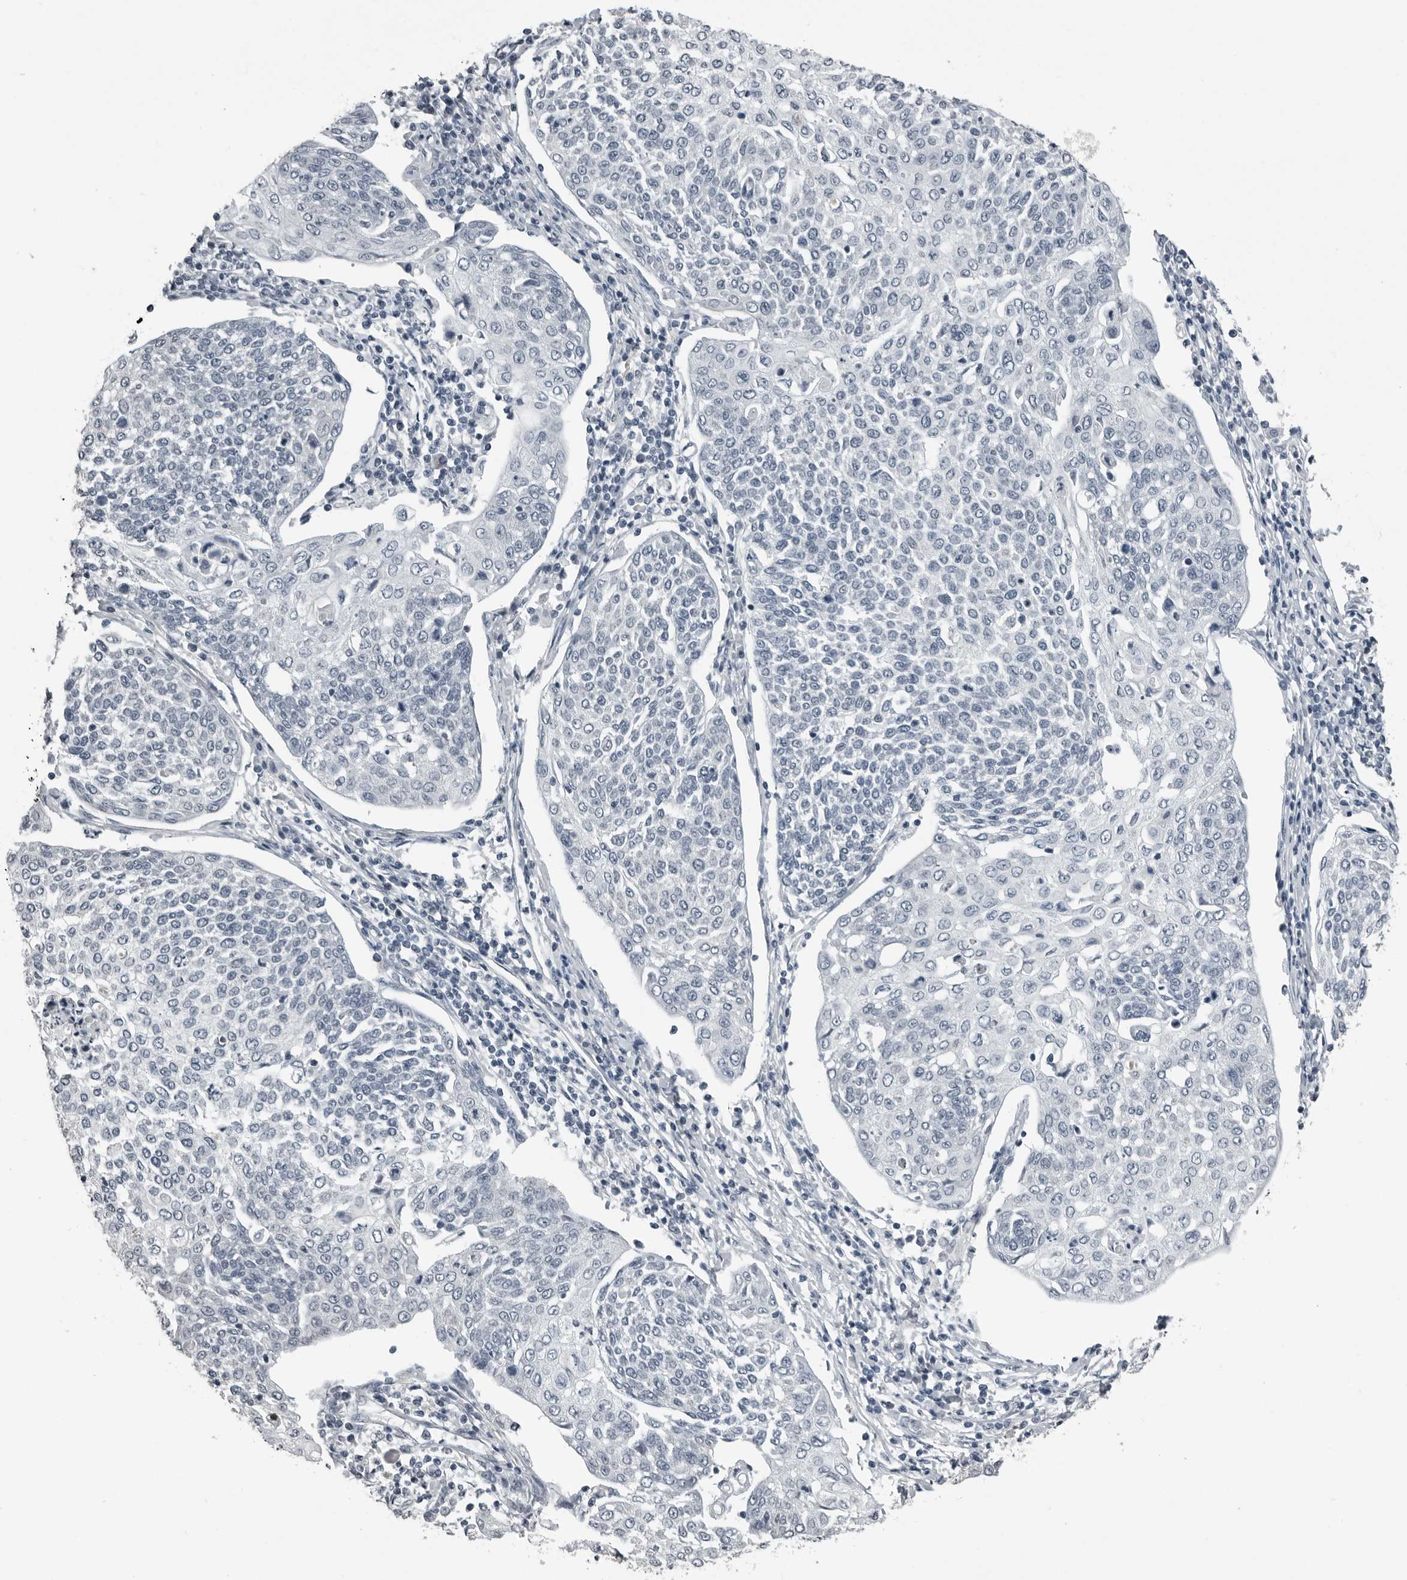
{"staining": {"intensity": "negative", "quantity": "none", "location": "none"}, "tissue": "cervical cancer", "cell_type": "Tumor cells", "image_type": "cancer", "snomed": [{"axis": "morphology", "description": "Squamous cell carcinoma, NOS"}, {"axis": "topography", "description": "Cervix"}], "caption": "Immunohistochemistry (IHC) image of neoplastic tissue: cervical squamous cell carcinoma stained with DAB shows no significant protein positivity in tumor cells.", "gene": "PRRX2", "patient": {"sex": "female", "age": 34}}